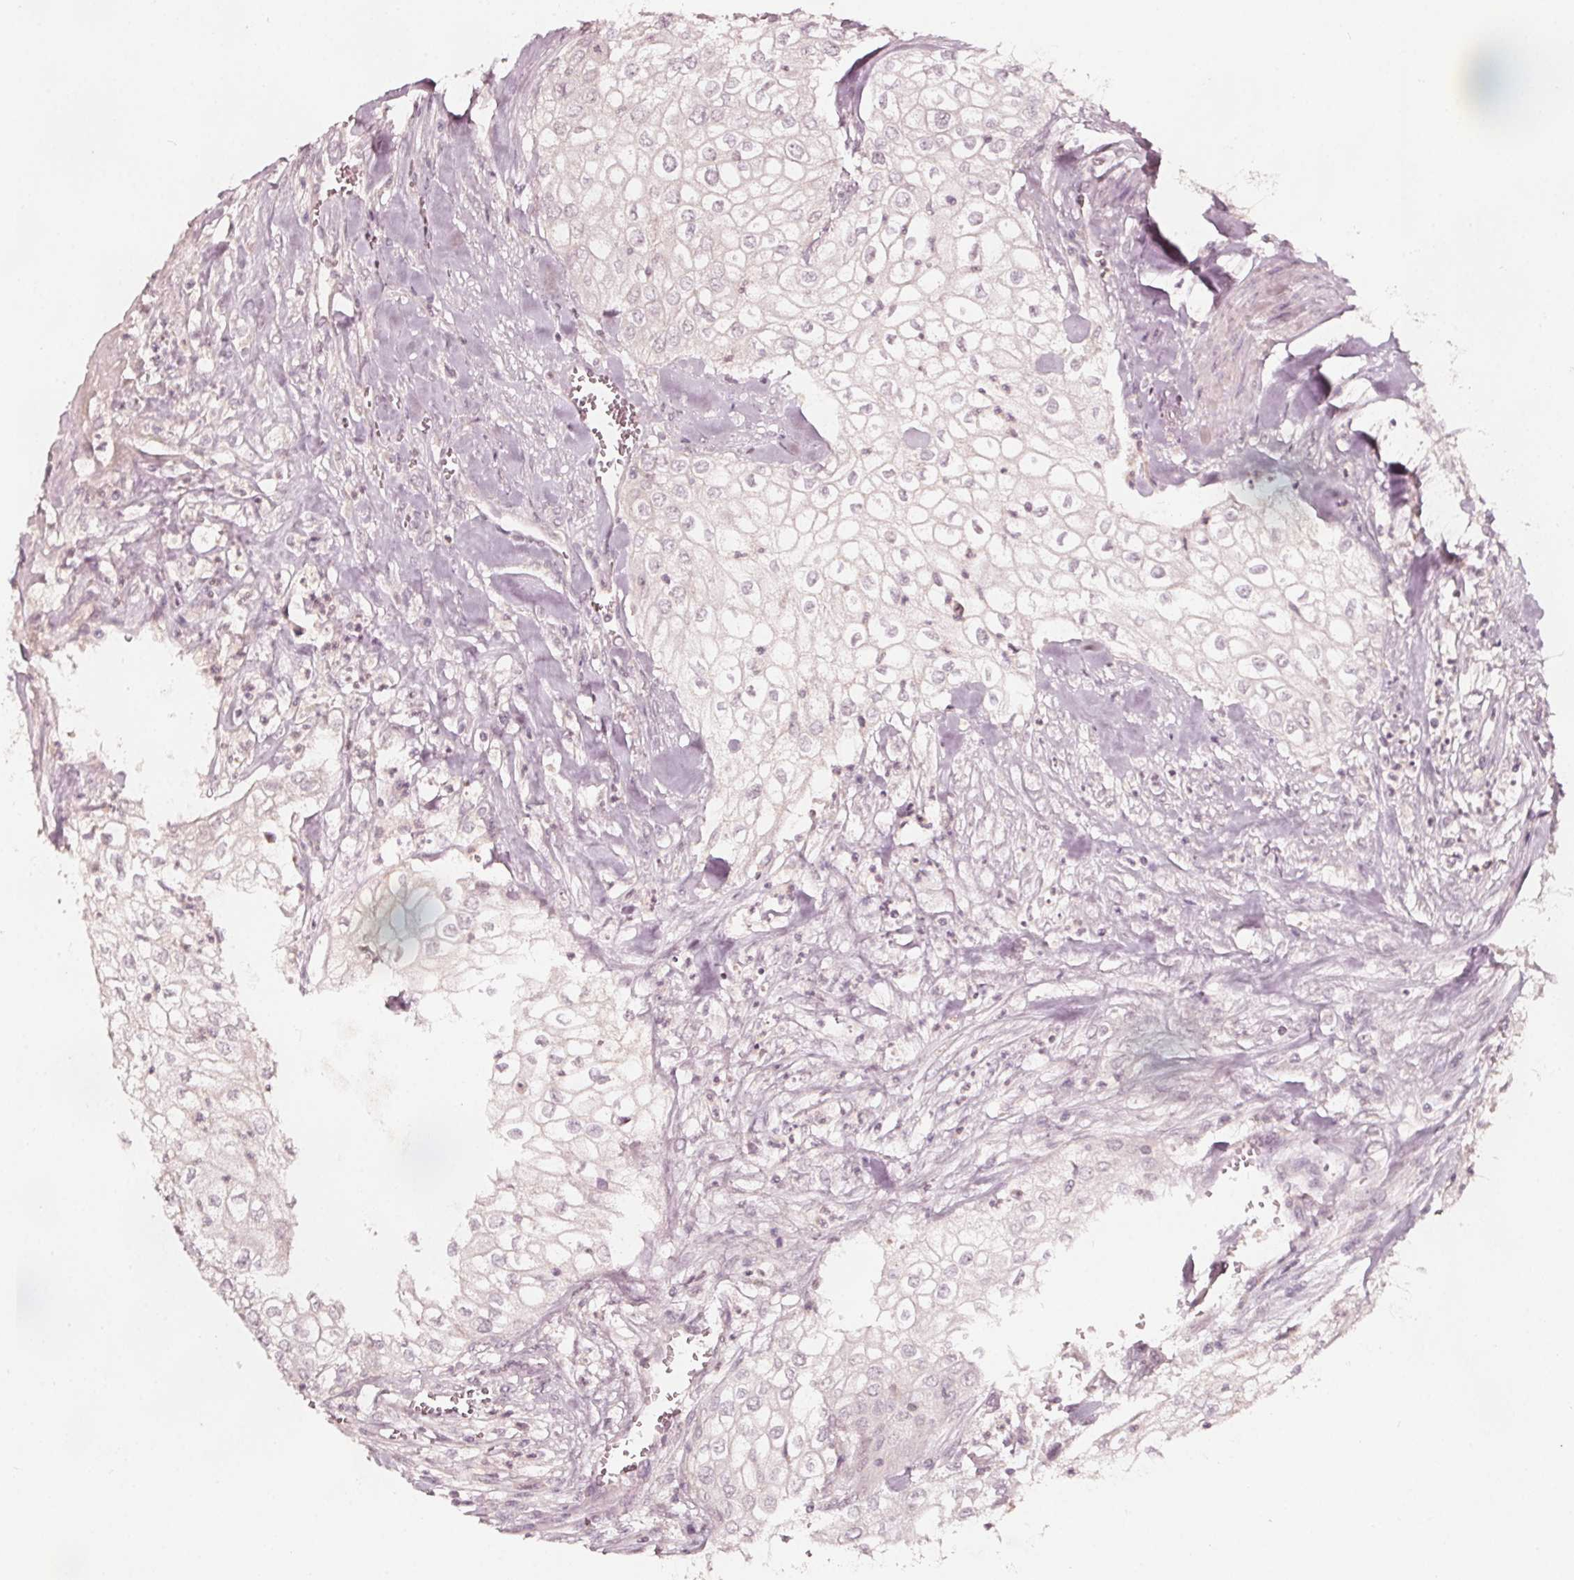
{"staining": {"intensity": "negative", "quantity": "none", "location": "none"}, "tissue": "urothelial cancer", "cell_type": "Tumor cells", "image_type": "cancer", "snomed": [{"axis": "morphology", "description": "Urothelial carcinoma, High grade"}, {"axis": "topography", "description": "Urinary bladder"}], "caption": "DAB immunohistochemical staining of urothelial cancer displays no significant expression in tumor cells.", "gene": "NPC1L1", "patient": {"sex": "male", "age": 62}}